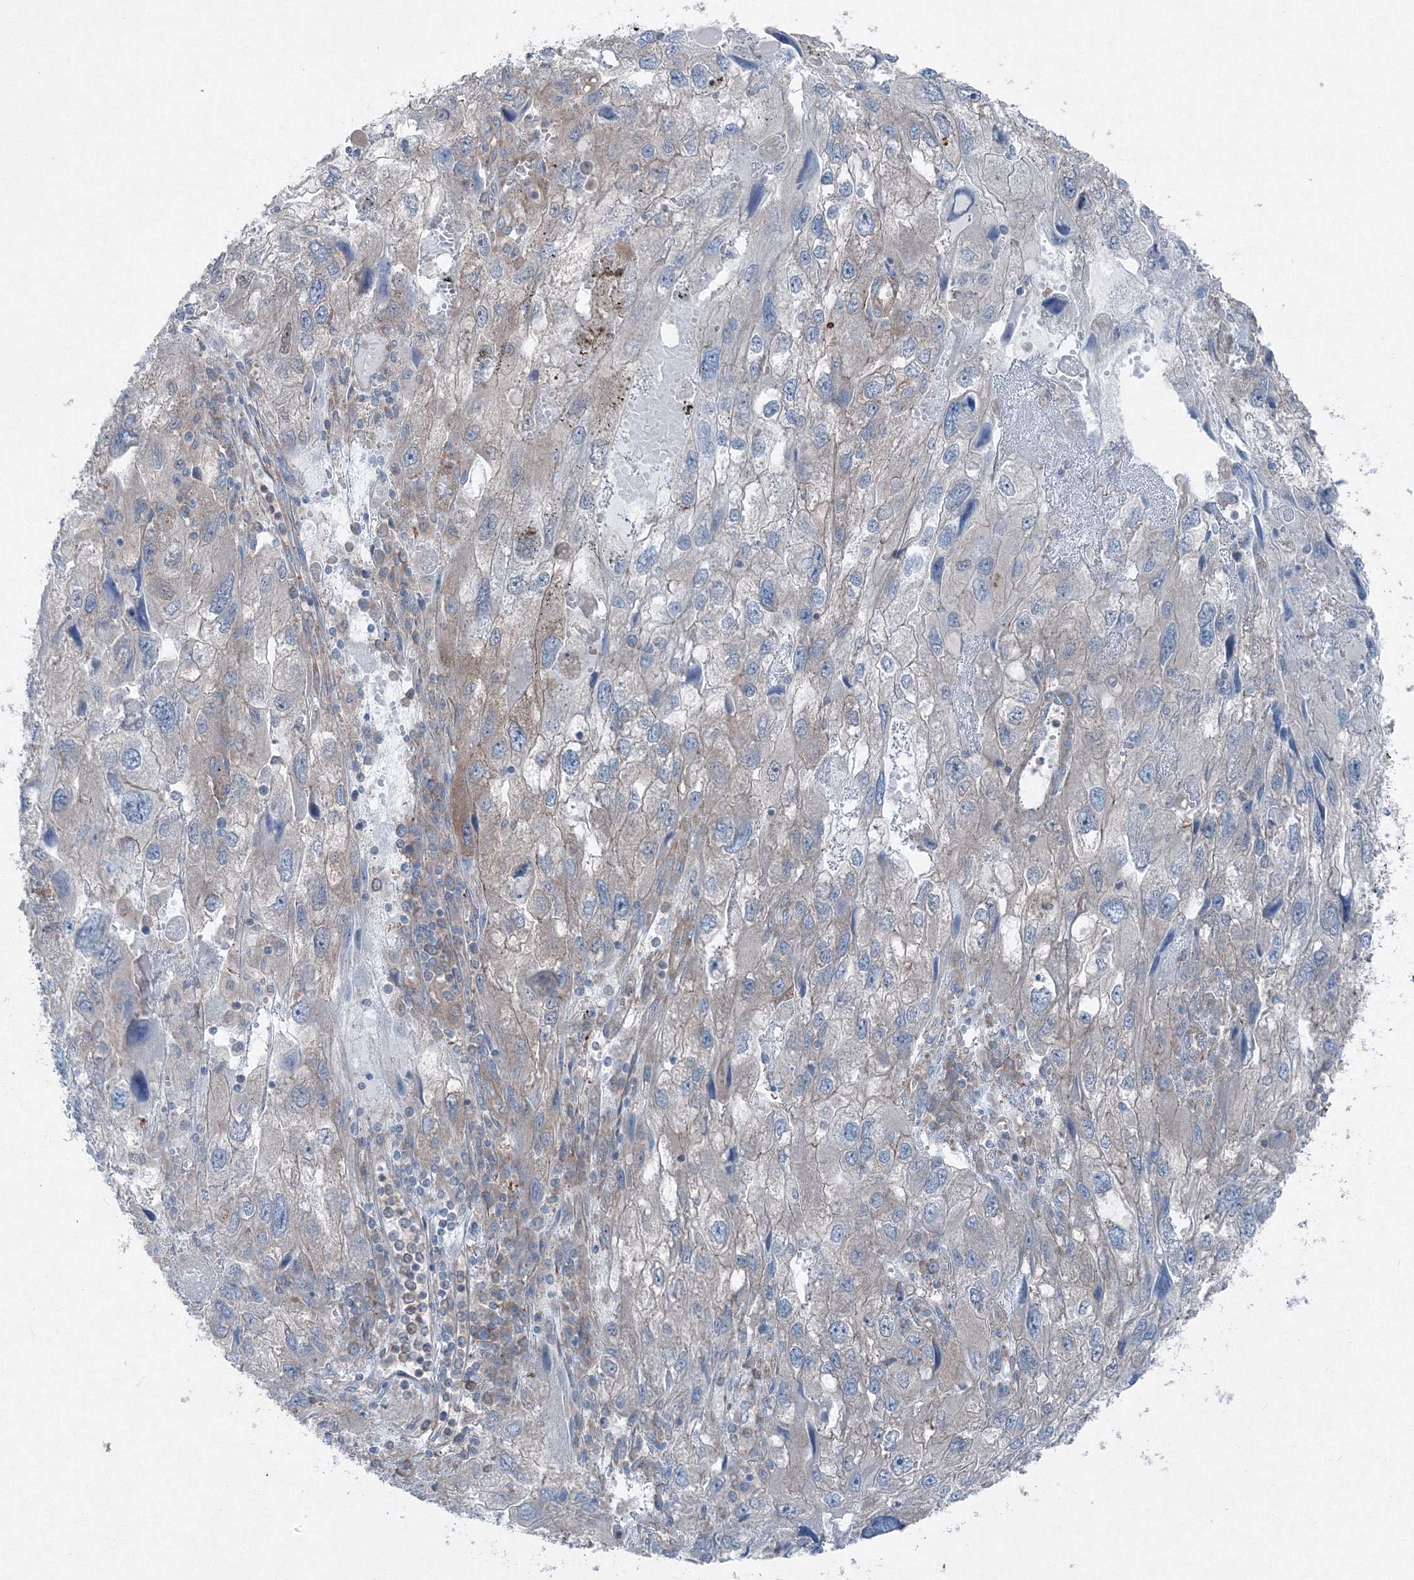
{"staining": {"intensity": "weak", "quantity": "<25%", "location": "cytoplasmic/membranous"}, "tissue": "endometrial cancer", "cell_type": "Tumor cells", "image_type": "cancer", "snomed": [{"axis": "morphology", "description": "Adenocarcinoma, NOS"}, {"axis": "topography", "description": "Endometrium"}], "caption": "IHC of endometrial cancer (adenocarcinoma) reveals no staining in tumor cells.", "gene": "TPRKB", "patient": {"sex": "female", "age": 49}}